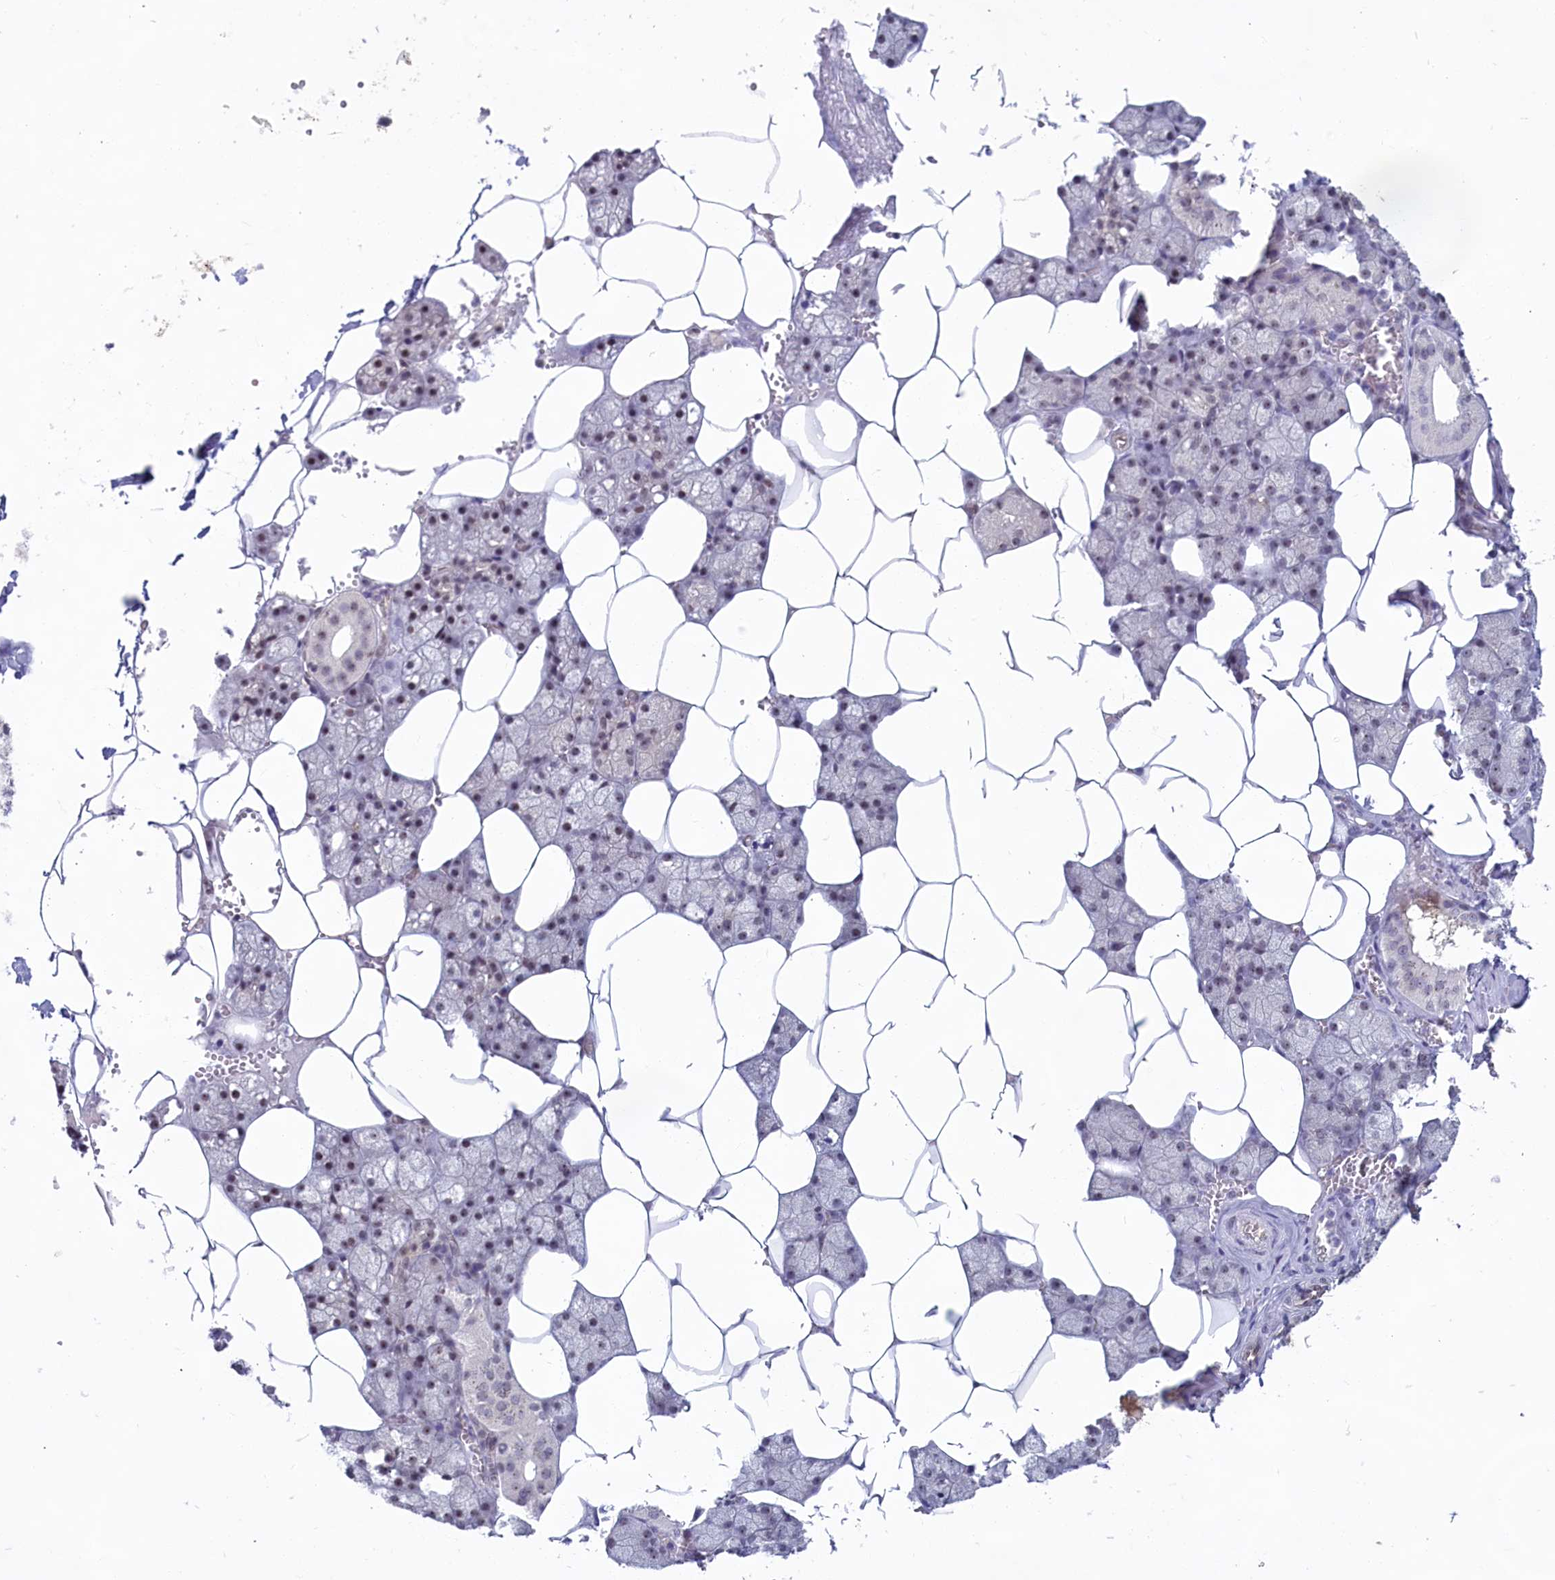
{"staining": {"intensity": "moderate", "quantity": "<25%", "location": "nuclear"}, "tissue": "salivary gland", "cell_type": "Glandular cells", "image_type": "normal", "snomed": [{"axis": "morphology", "description": "Normal tissue, NOS"}, {"axis": "topography", "description": "Salivary gland"}], "caption": "The photomicrograph exhibits staining of unremarkable salivary gland, revealing moderate nuclear protein positivity (brown color) within glandular cells.", "gene": "C1D", "patient": {"sex": "male", "age": 62}}